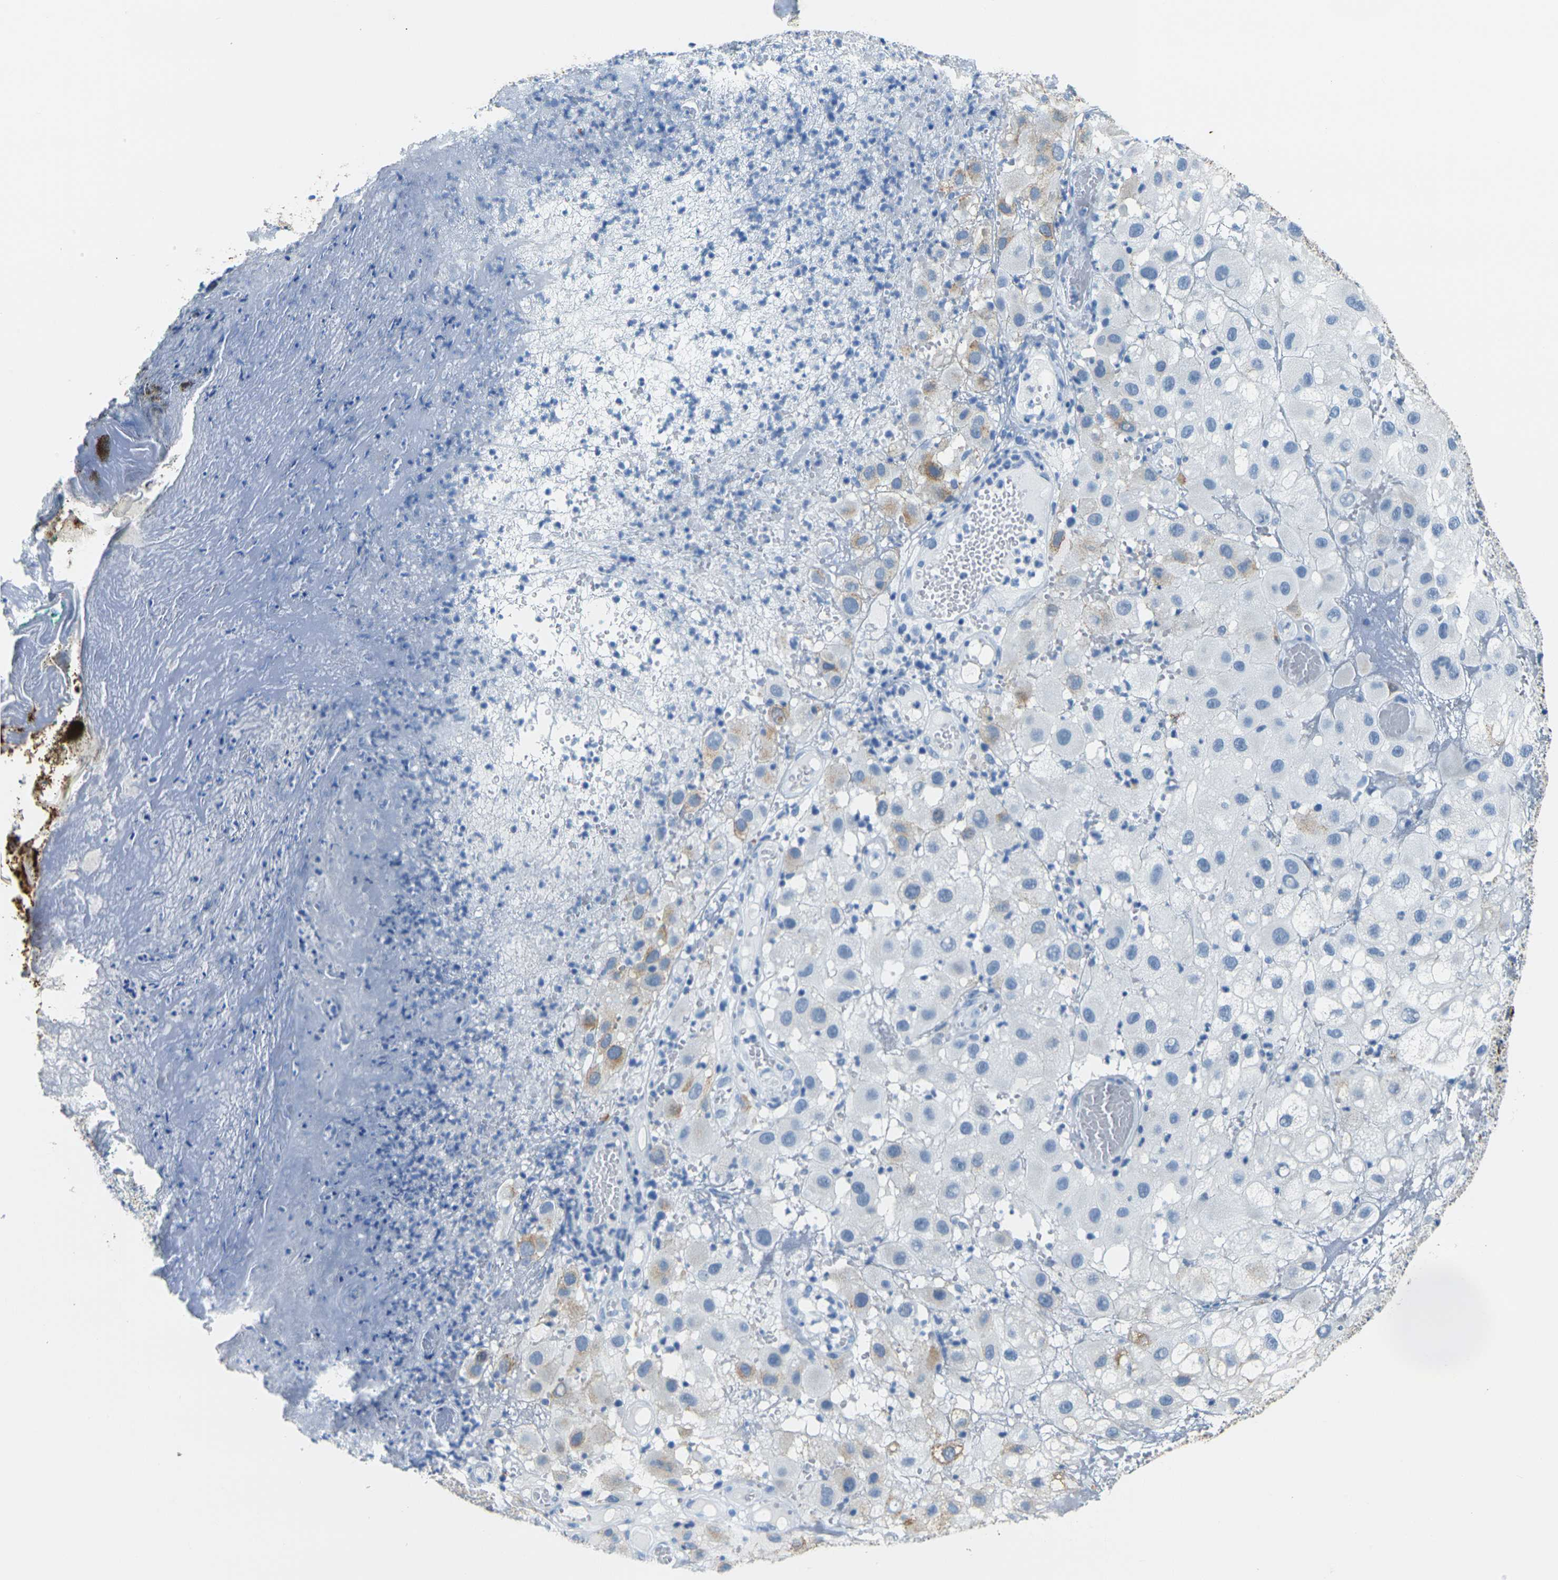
{"staining": {"intensity": "negative", "quantity": "none", "location": "none"}, "tissue": "melanoma", "cell_type": "Tumor cells", "image_type": "cancer", "snomed": [{"axis": "morphology", "description": "Malignant melanoma, NOS"}, {"axis": "topography", "description": "Skin"}], "caption": "Malignant melanoma stained for a protein using IHC reveals no expression tumor cells.", "gene": "CLDN7", "patient": {"sex": "female", "age": 81}}